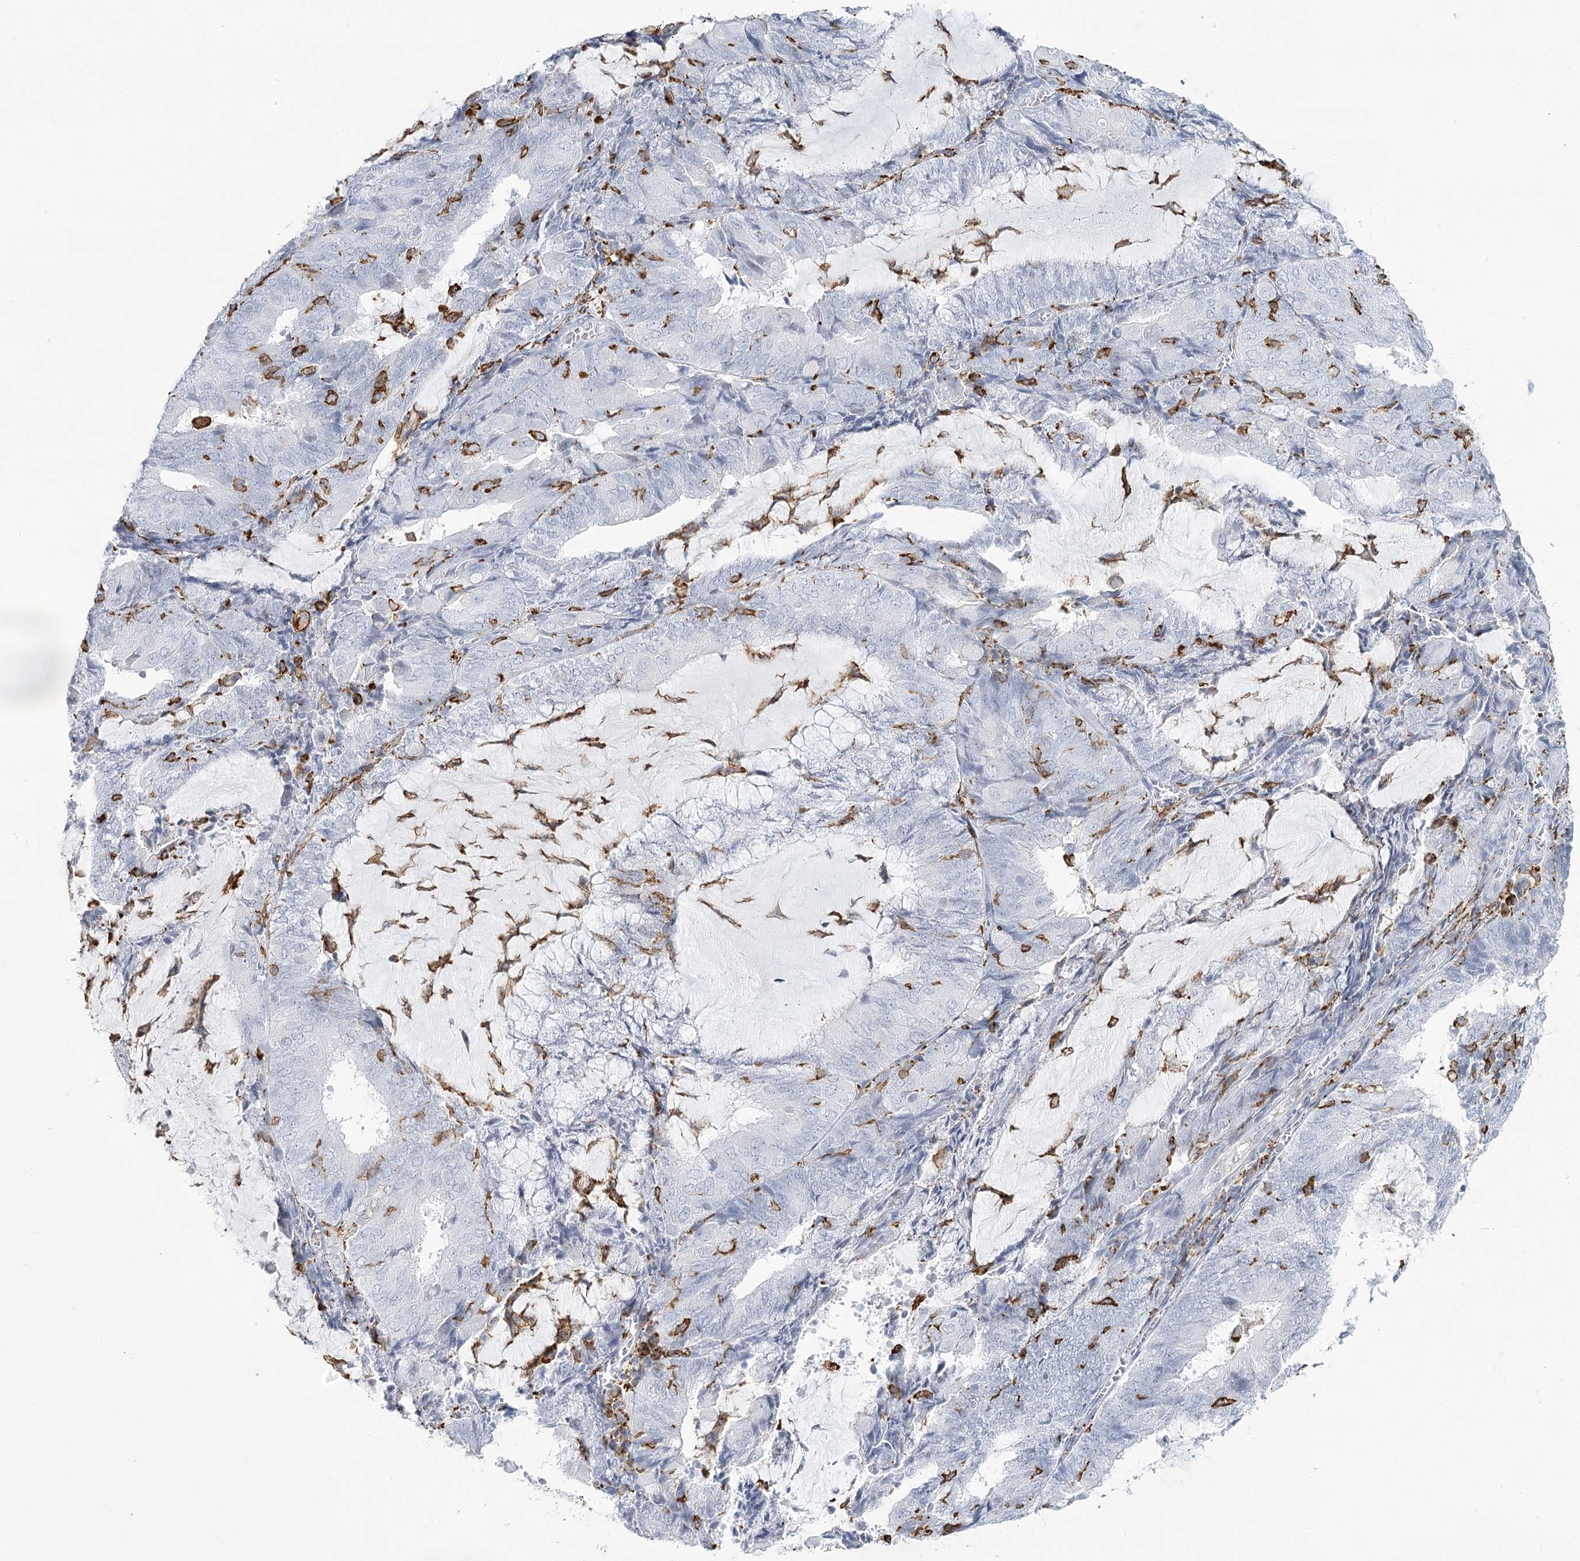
{"staining": {"intensity": "negative", "quantity": "none", "location": "none"}, "tissue": "endometrial cancer", "cell_type": "Tumor cells", "image_type": "cancer", "snomed": [{"axis": "morphology", "description": "Adenocarcinoma, NOS"}, {"axis": "topography", "description": "Endometrium"}], "caption": "Tumor cells are negative for brown protein staining in adenocarcinoma (endometrial).", "gene": "C11orf1", "patient": {"sex": "female", "age": 81}}